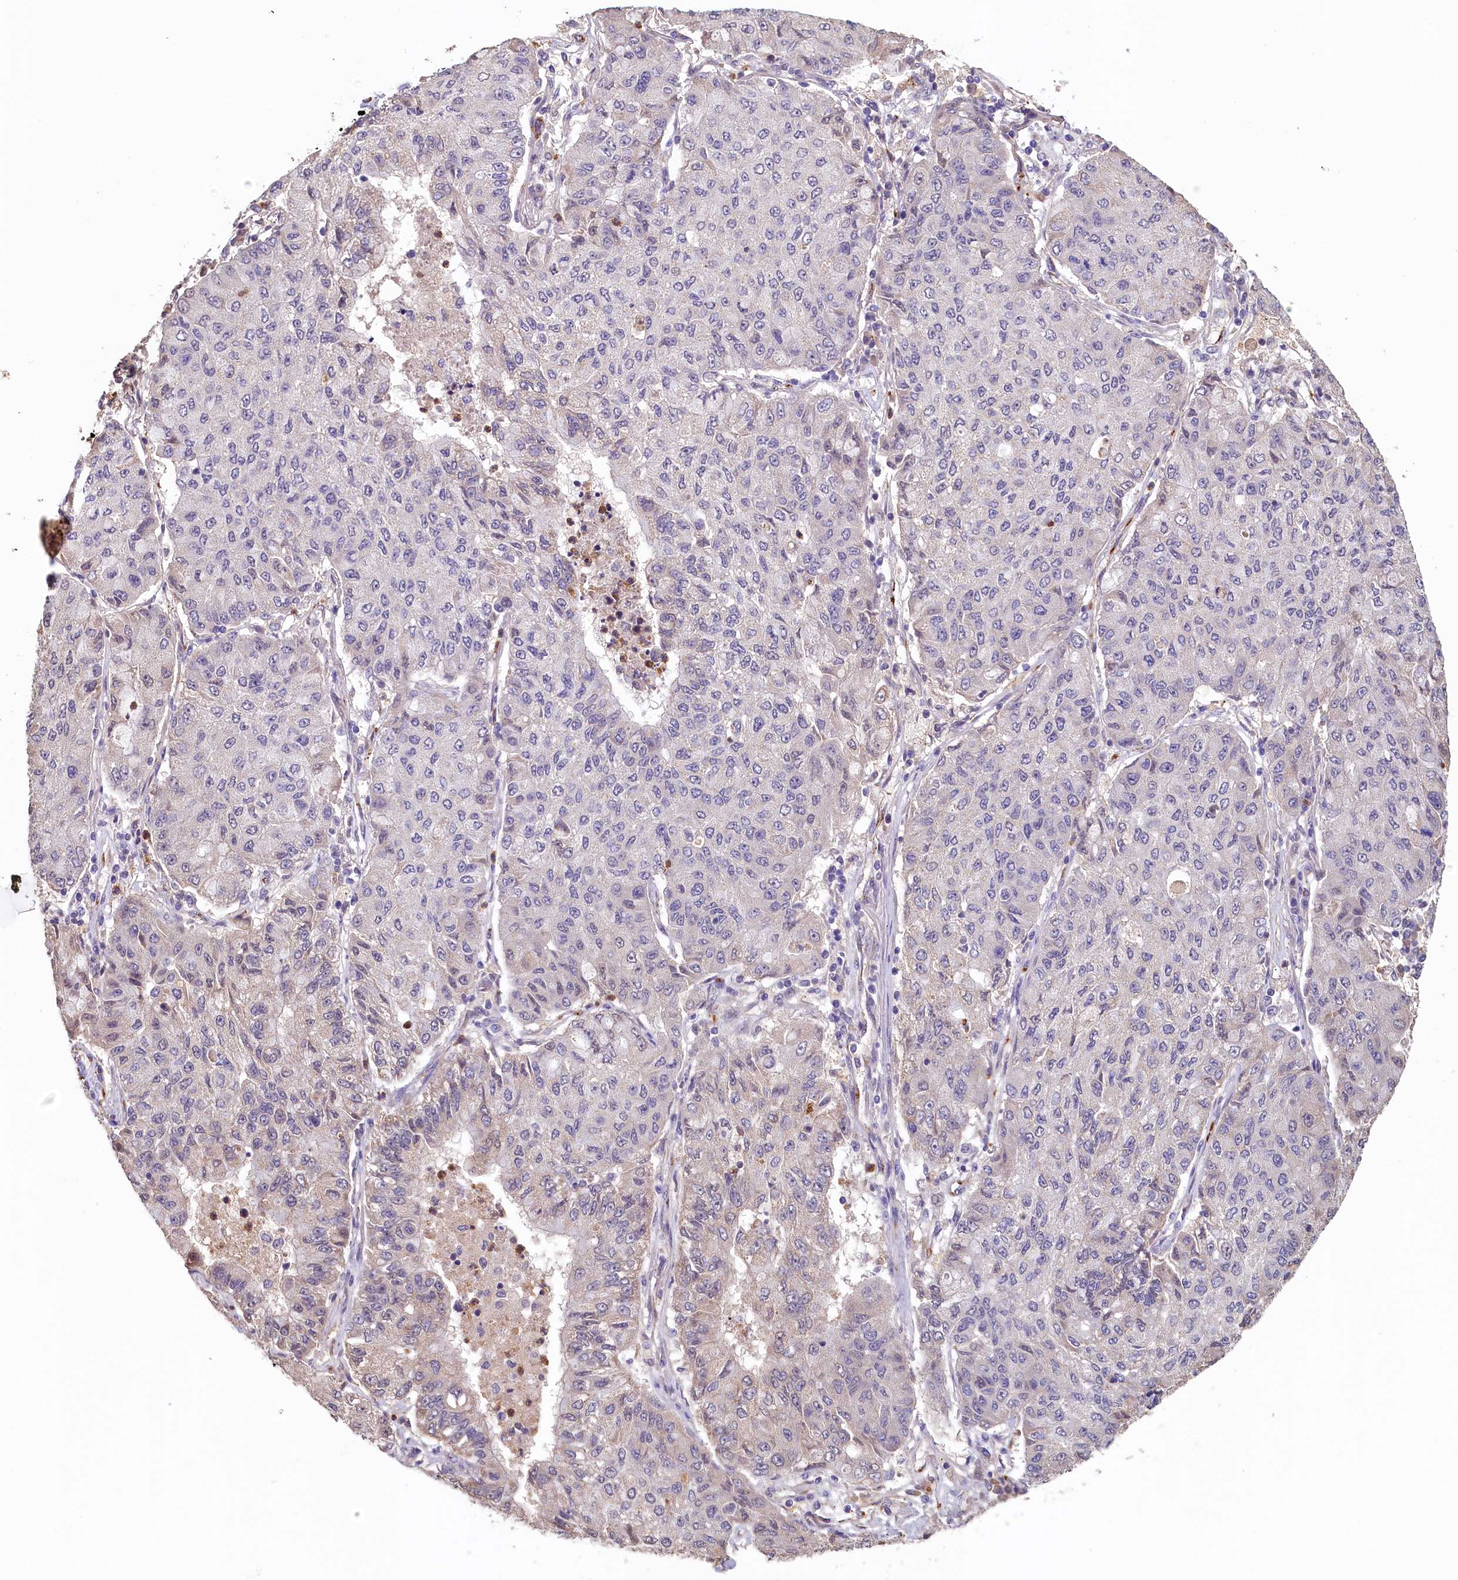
{"staining": {"intensity": "negative", "quantity": "none", "location": "none"}, "tissue": "lung cancer", "cell_type": "Tumor cells", "image_type": "cancer", "snomed": [{"axis": "morphology", "description": "Squamous cell carcinoma, NOS"}, {"axis": "topography", "description": "Lung"}], "caption": "Protein analysis of squamous cell carcinoma (lung) demonstrates no significant expression in tumor cells.", "gene": "ACSBG1", "patient": {"sex": "male", "age": 74}}